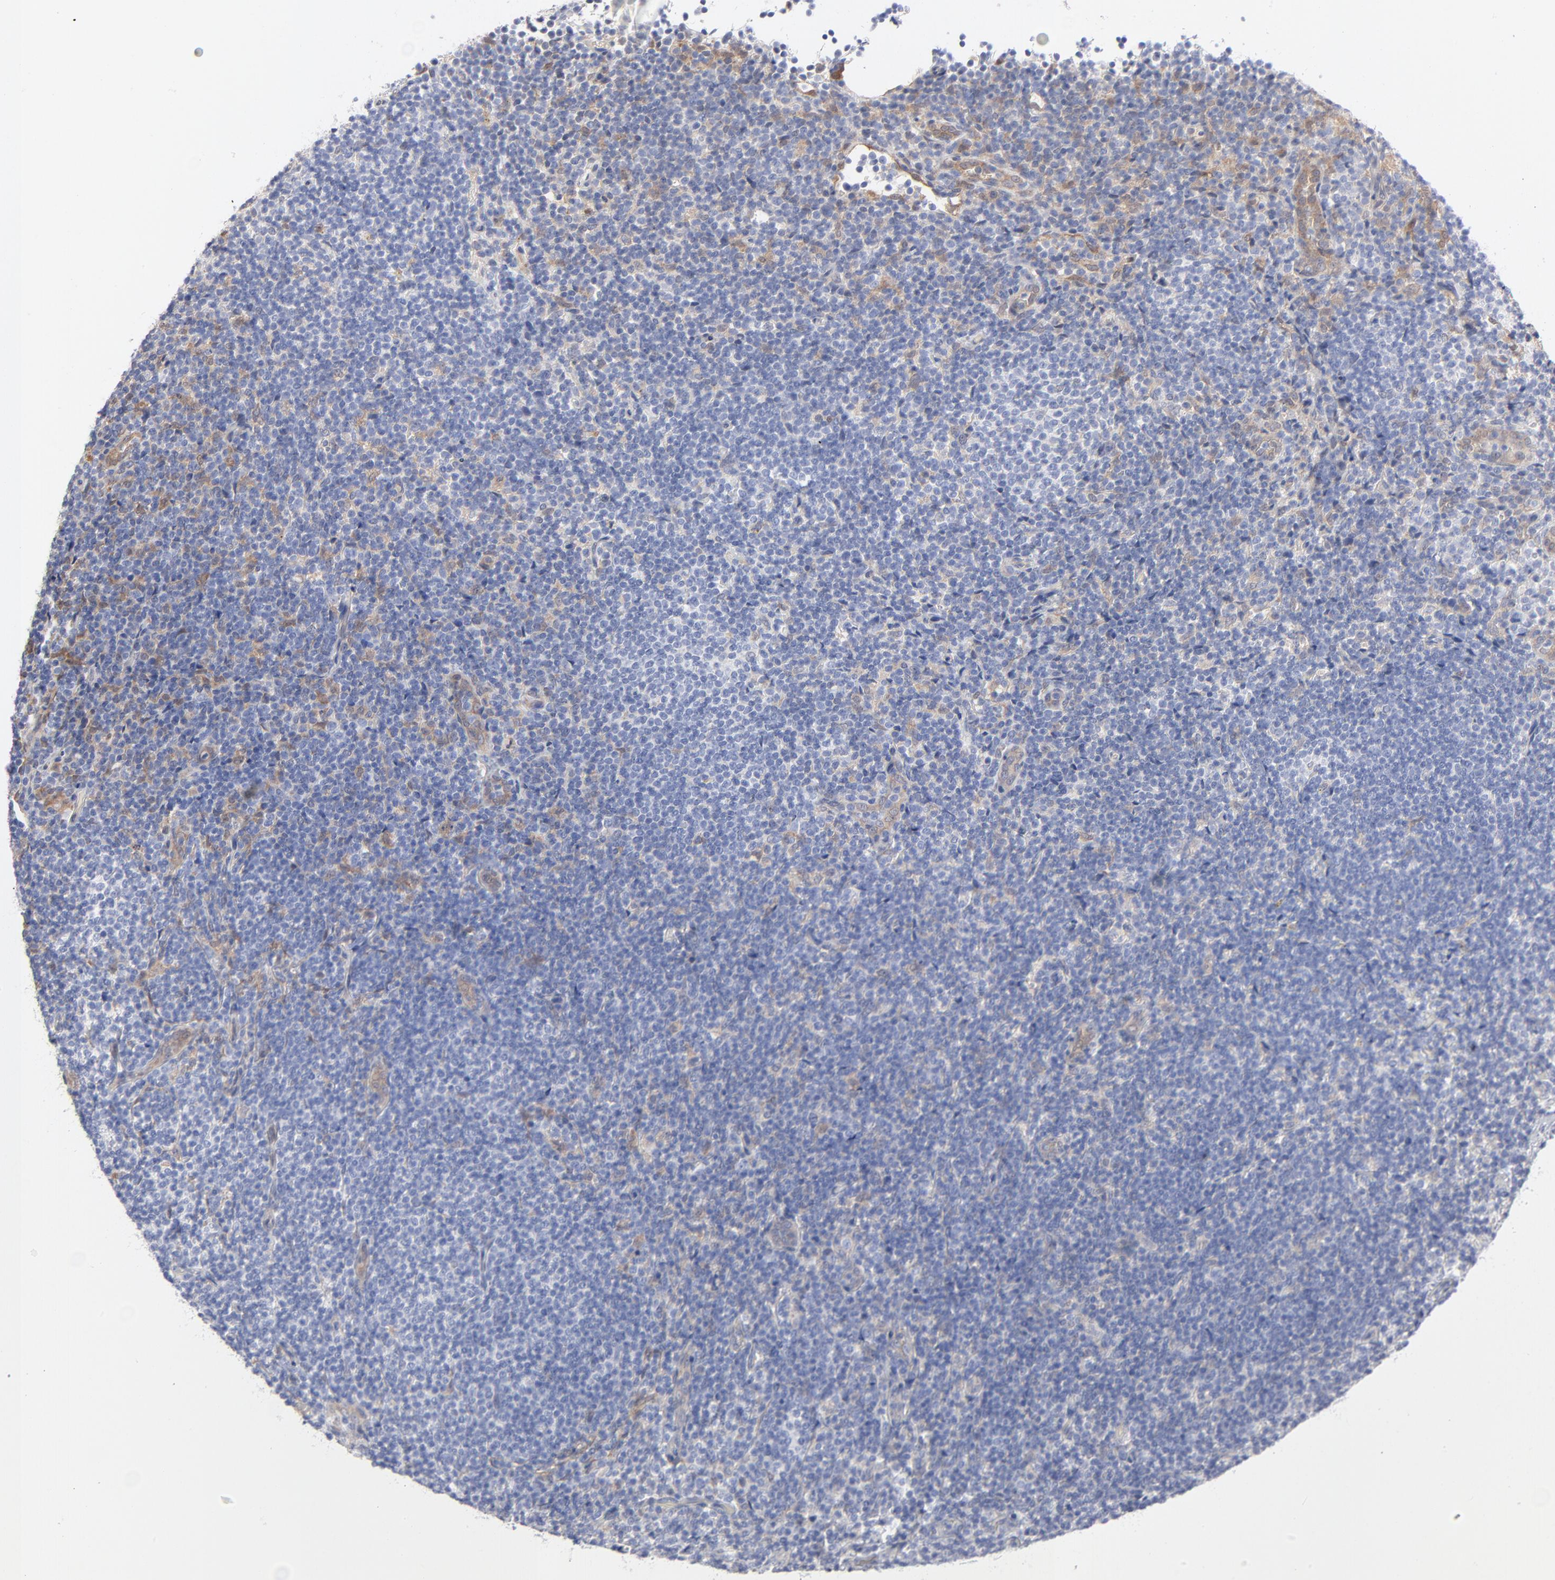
{"staining": {"intensity": "negative", "quantity": "none", "location": "none"}, "tissue": "lymphoma", "cell_type": "Tumor cells", "image_type": "cancer", "snomed": [{"axis": "morphology", "description": "Malignant lymphoma, non-Hodgkin's type, Low grade"}, {"axis": "topography", "description": "Lymph node"}], "caption": "This is an immunohistochemistry (IHC) image of malignant lymphoma, non-Hodgkin's type (low-grade). There is no positivity in tumor cells.", "gene": "ARRB1", "patient": {"sex": "female", "age": 76}}